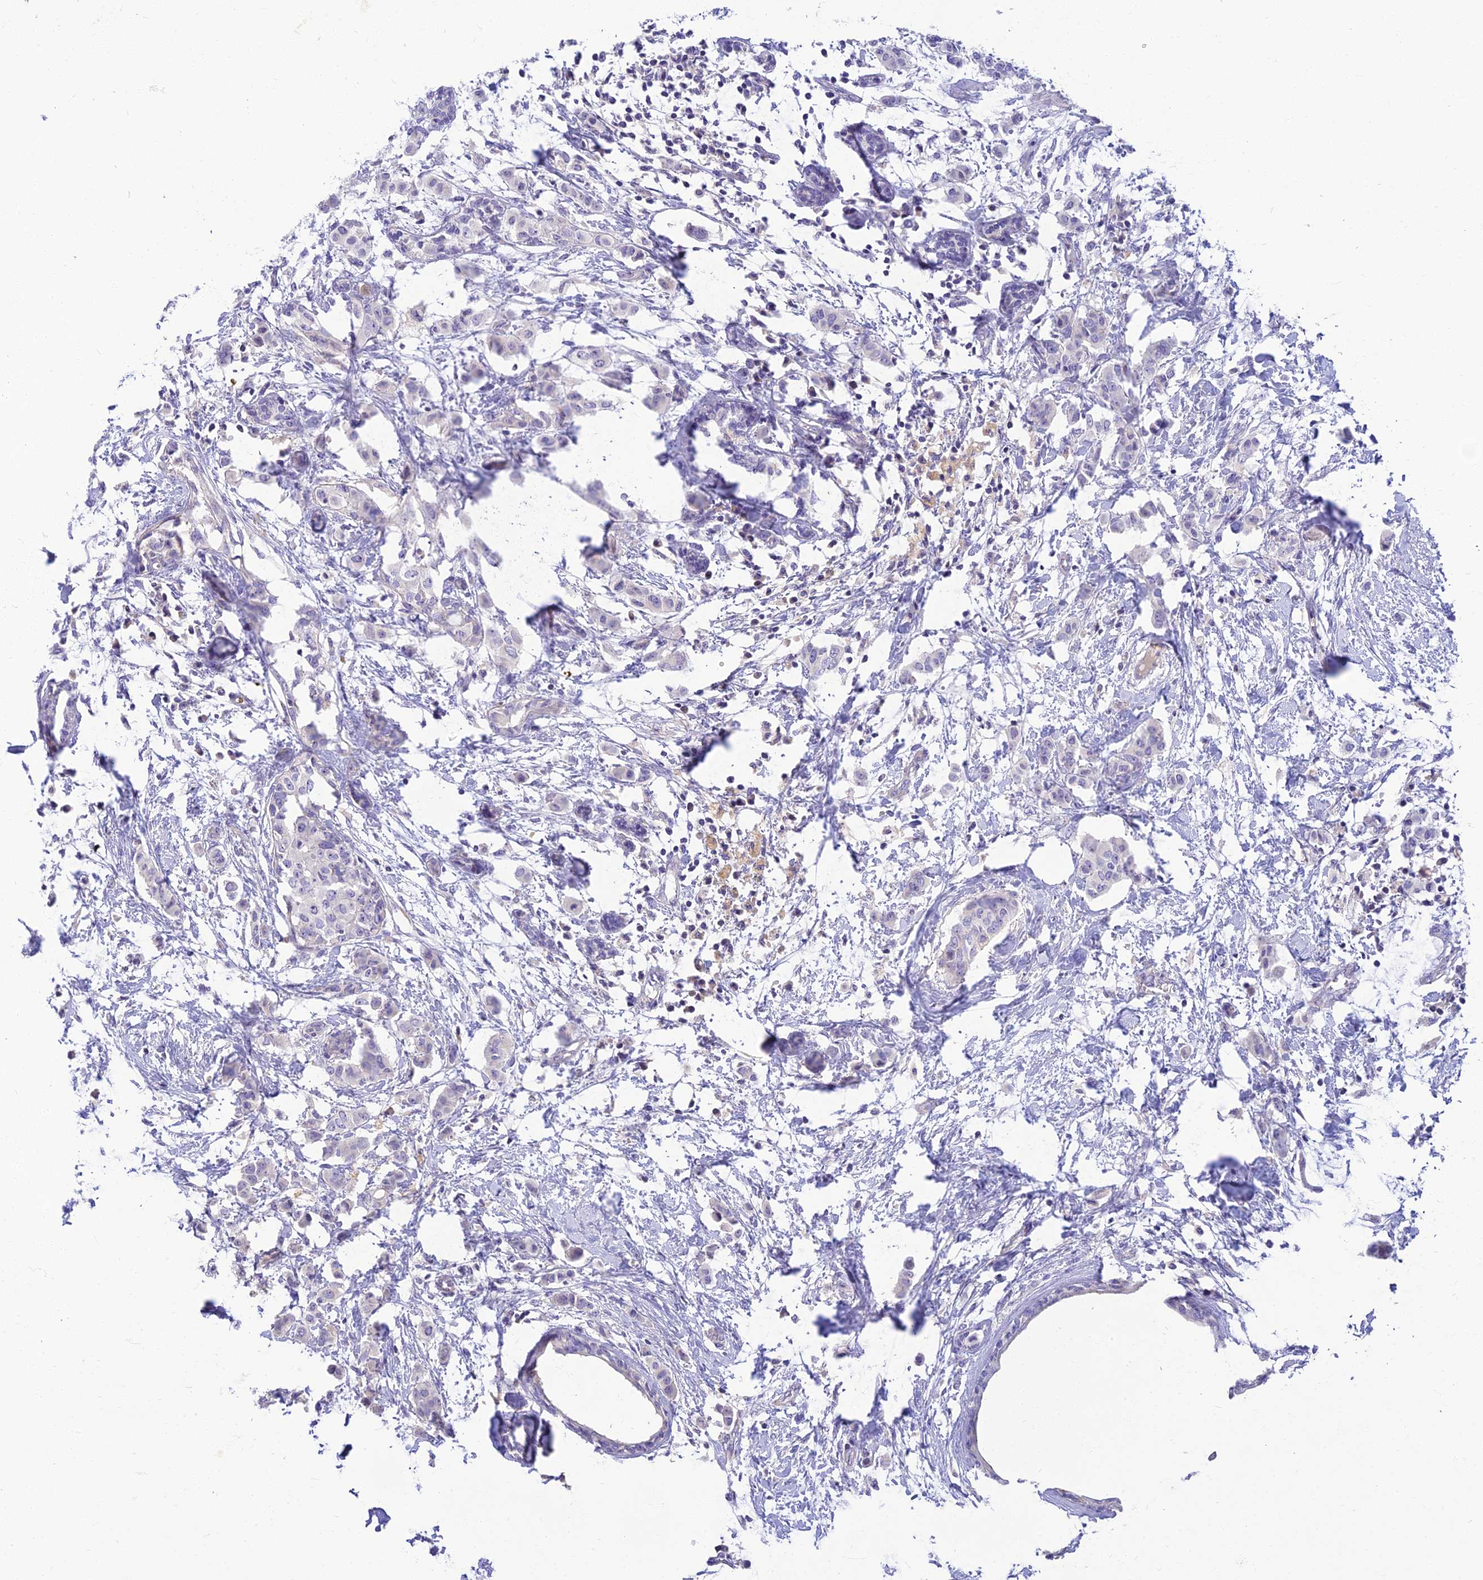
{"staining": {"intensity": "negative", "quantity": "none", "location": "none"}, "tissue": "breast cancer", "cell_type": "Tumor cells", "image_type": "cancer", "snomed": [{"axis": "morphology", "description": "Duct carcinoma"}, {"axis": "topography", "description": "Breast"}], "caption": "IHC of intraductal carcinoma (breast) reveals no staining in tumor cells.", "gene": "CLIP4", "patient": {"sex": "female", "age": 40}}